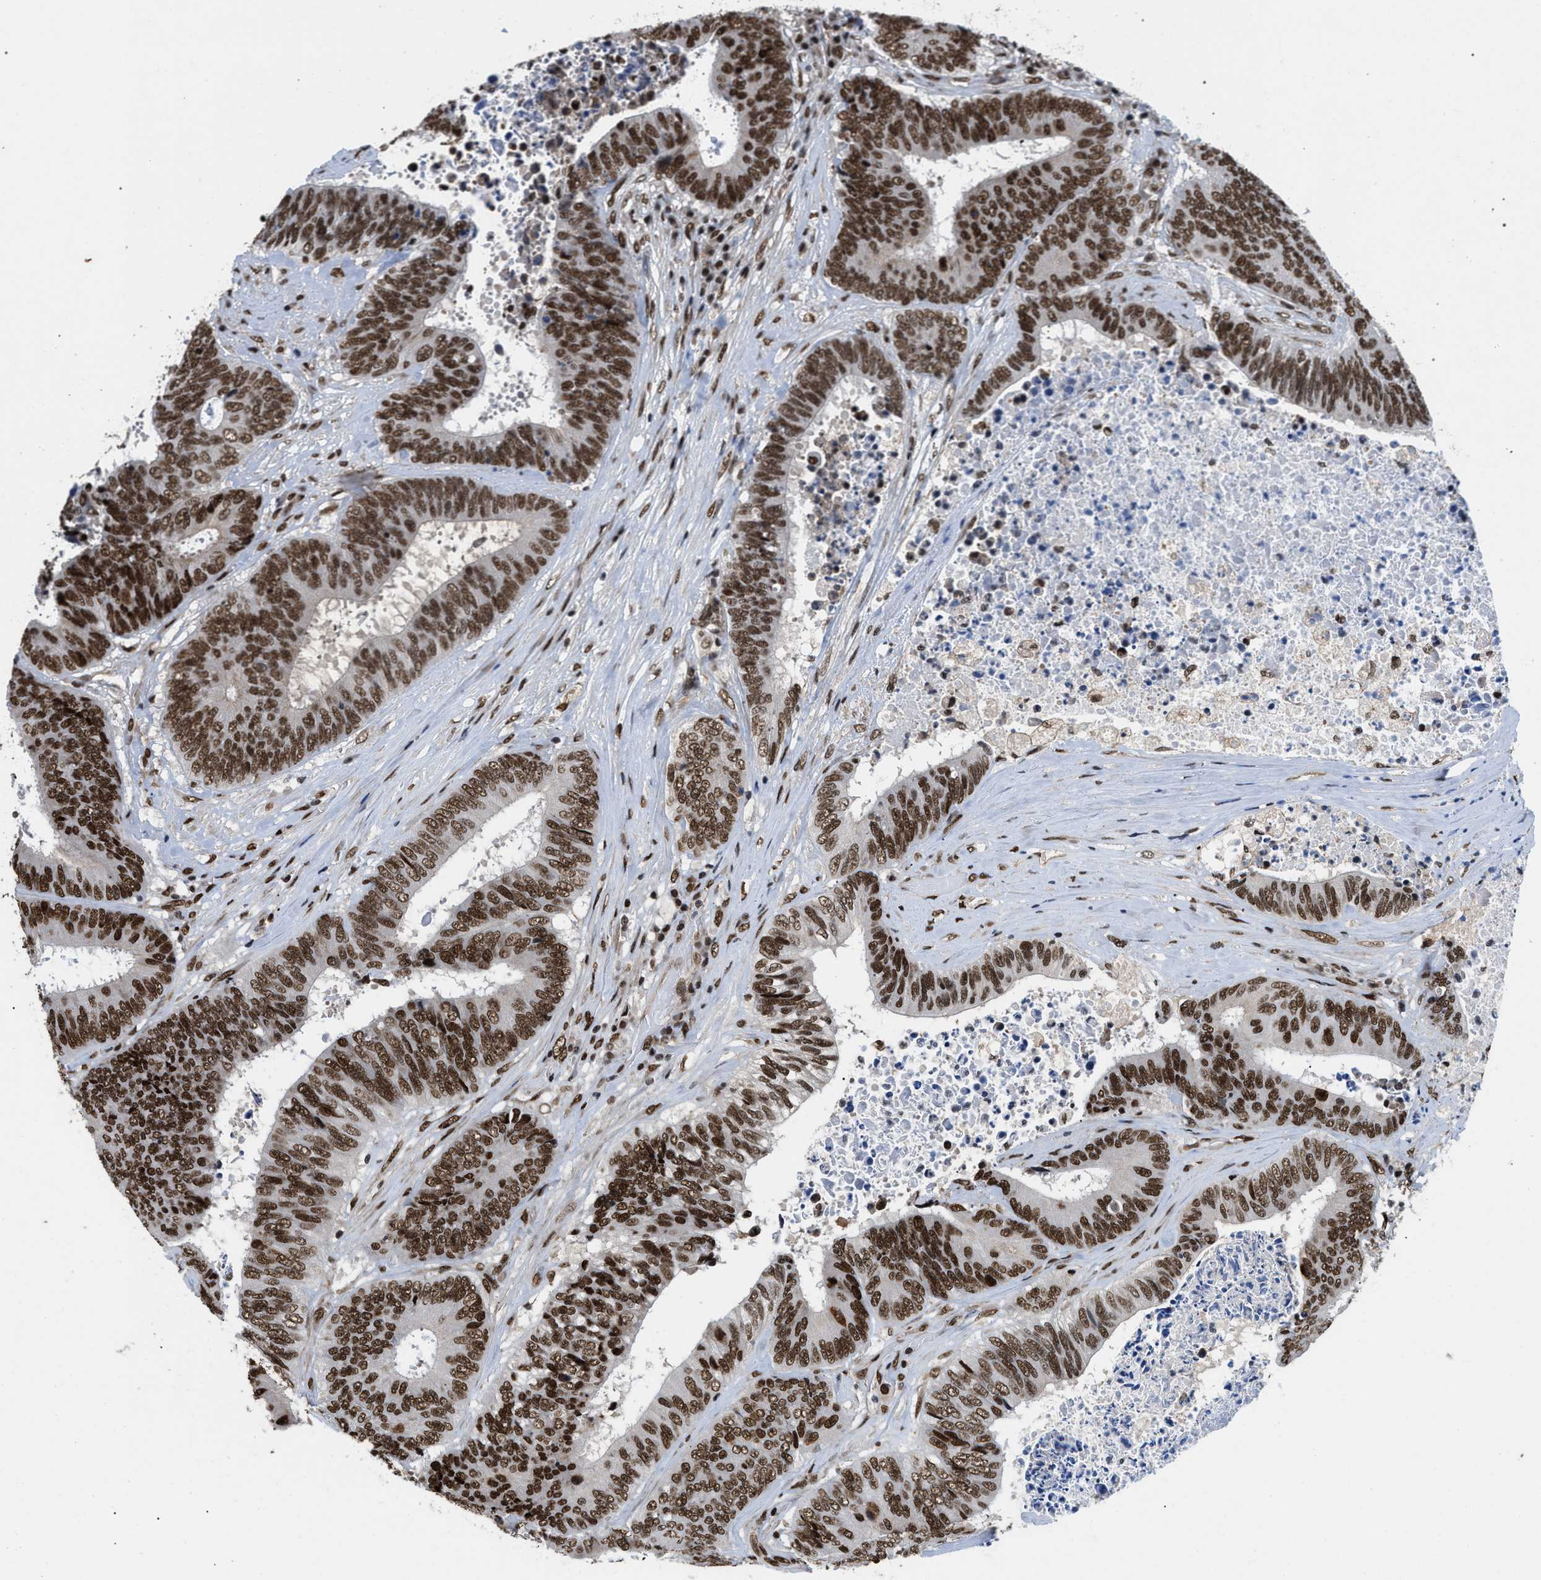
{"staining": {"intensity": "strong", "quantity": ">75%", "location": "nuclear"}, "tissue": "colorectal cancer", "cell_type": "Tumor cells", "image_type": "cancer", "snomed": [{"axis": "morphology", "description": "Adenocarcinoma, NOS"}, {"axis": "topography", "description": "Rectum"}], "caption": "An immunohistochemistry (IHC) histopathology image of neoplastic tissue is shown. Protein staining in brown highlights strong nuclear positivity in colorectal cancer (adenocarcinoma) within tumor cells.", "gene": "SAFB", "patient": {"sex": "male", "age": 72}}